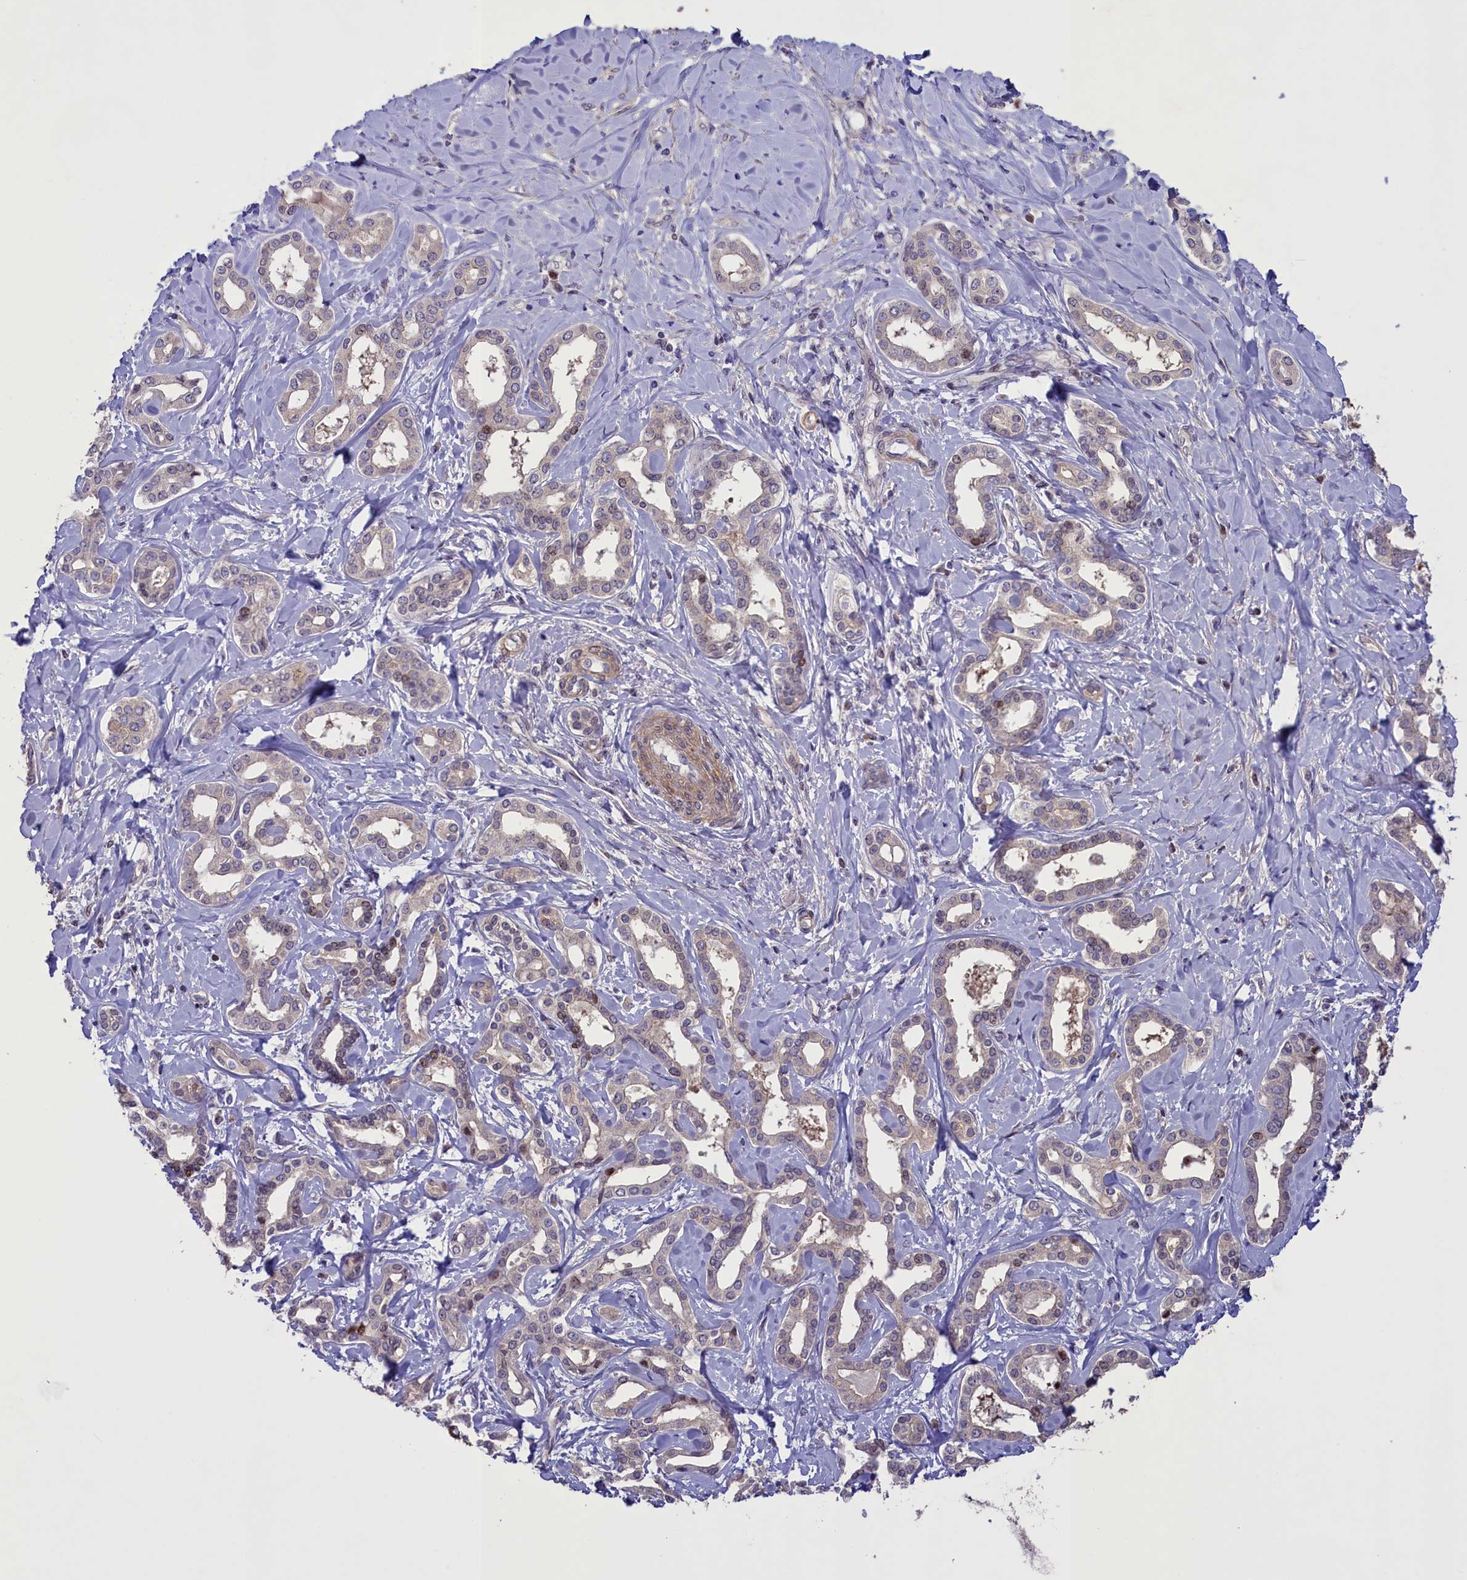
{"staining": {"intensity": "negative", "quantity": "none", "location": "none"}, "tissue": "liver cancer", "cell_type": "Tumor cells", "image_type": "cancer", "snomed": [{"axis": "morphology", "description": "Cholangiocarcinoma"}, {"axis": "topography", "description": "Liver"}], "caption": "Tumor cells are negative for brown protein staining in liver cancer (cholangiocarcinoma).", "gene": "MAN2C1", "patient": {"sex": "female", "age": 77}}